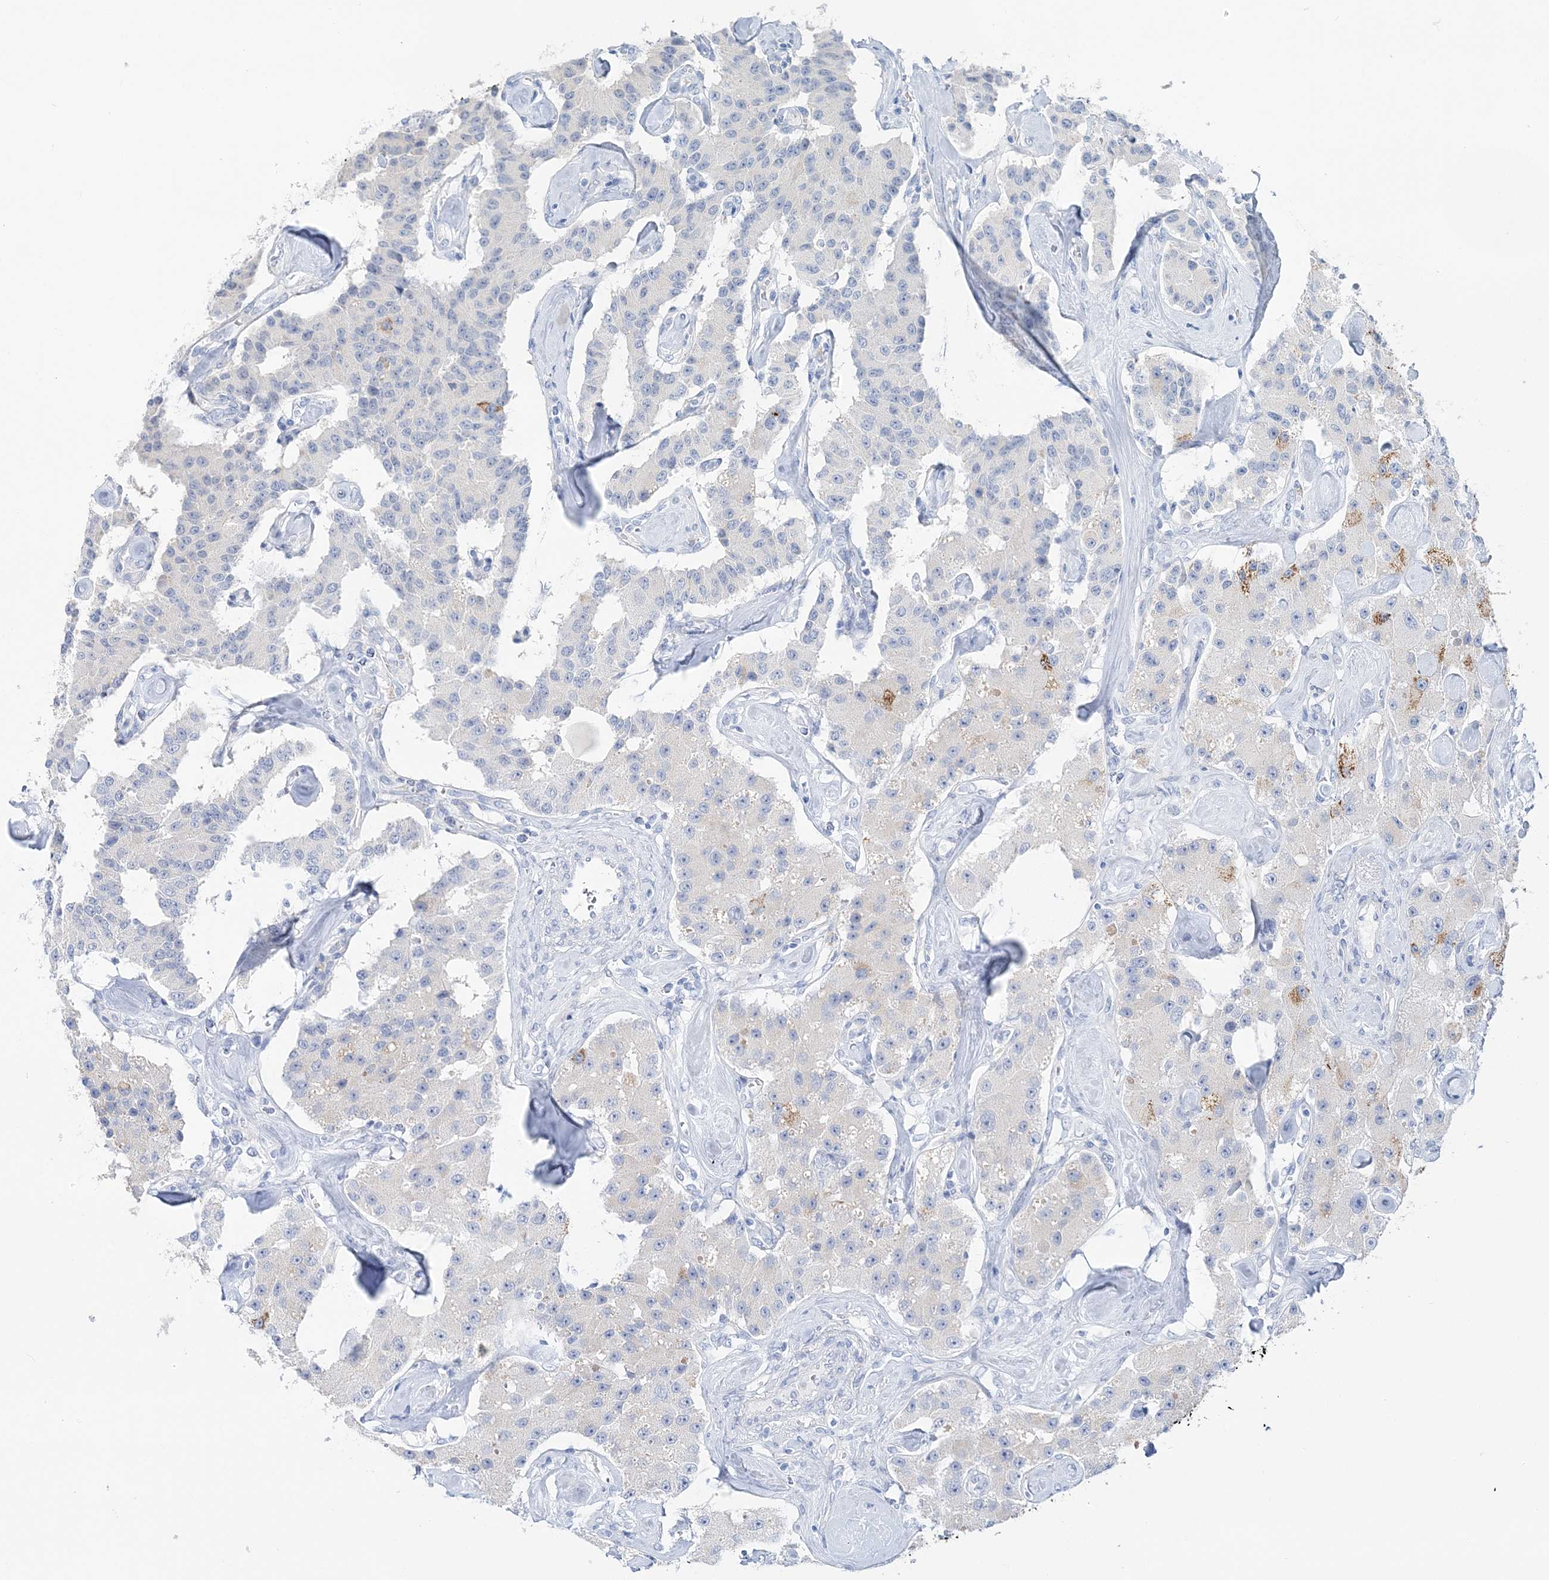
{"staining": {"intensity": "moderate", "quantity": "<25%", "location": "cytoplasmic/membranous"}, "tissue": "carcinoid", "cell_type": "Tumor cells", "image_type": "cancer", "snomed": [{"axis": "morphology", "description": "Carcinoid, malignant, NOS"}, {"axis": "topography", "description": "Pancreas"}], "caption": "Malignant carcinoid tissue reveals moderate cytoplasmic/membranous positivity in approximately <25% of tumor cells", "gene": "HMGCS1", "patient": {"sex": "male", "age": 41}}